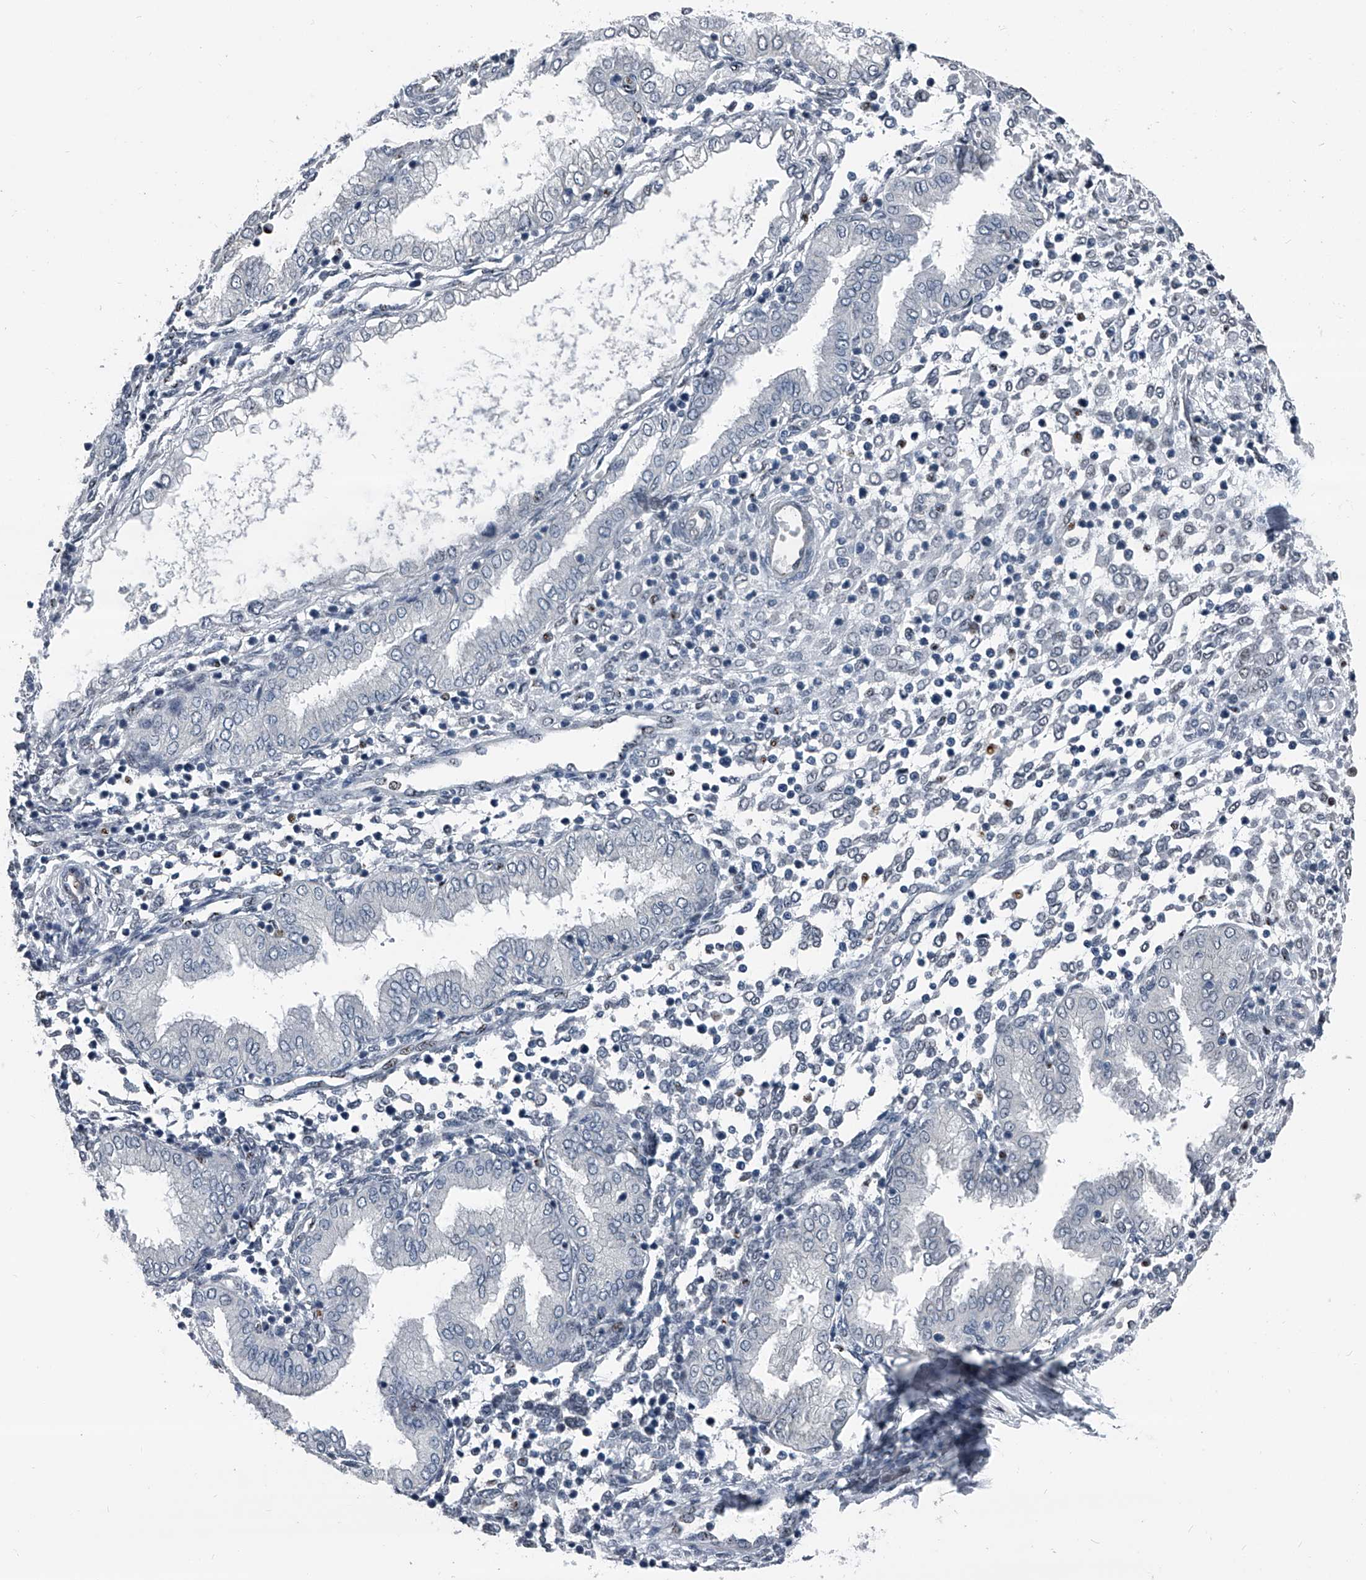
{"staining": {"intensity": "negative", "quantity": "none", "location": "none"}, "tissue": "endometrium", "cell_type": "Cells in endometrial stroma", "image_type": "normal", "snomed": [{"axis": "morphology", "description": "Normal tissue, NOS"}, {"axis": "topography", "description": "Endometrium"}], "caption": "Cells in endometrial stroma show no significant staining in normal endometrium. (Brightfield microscopy of DAB immunohistochemistry (IHC) at high magnification).", "gene": "MEN1", "patient": {"sex": "female", "age": 53}}